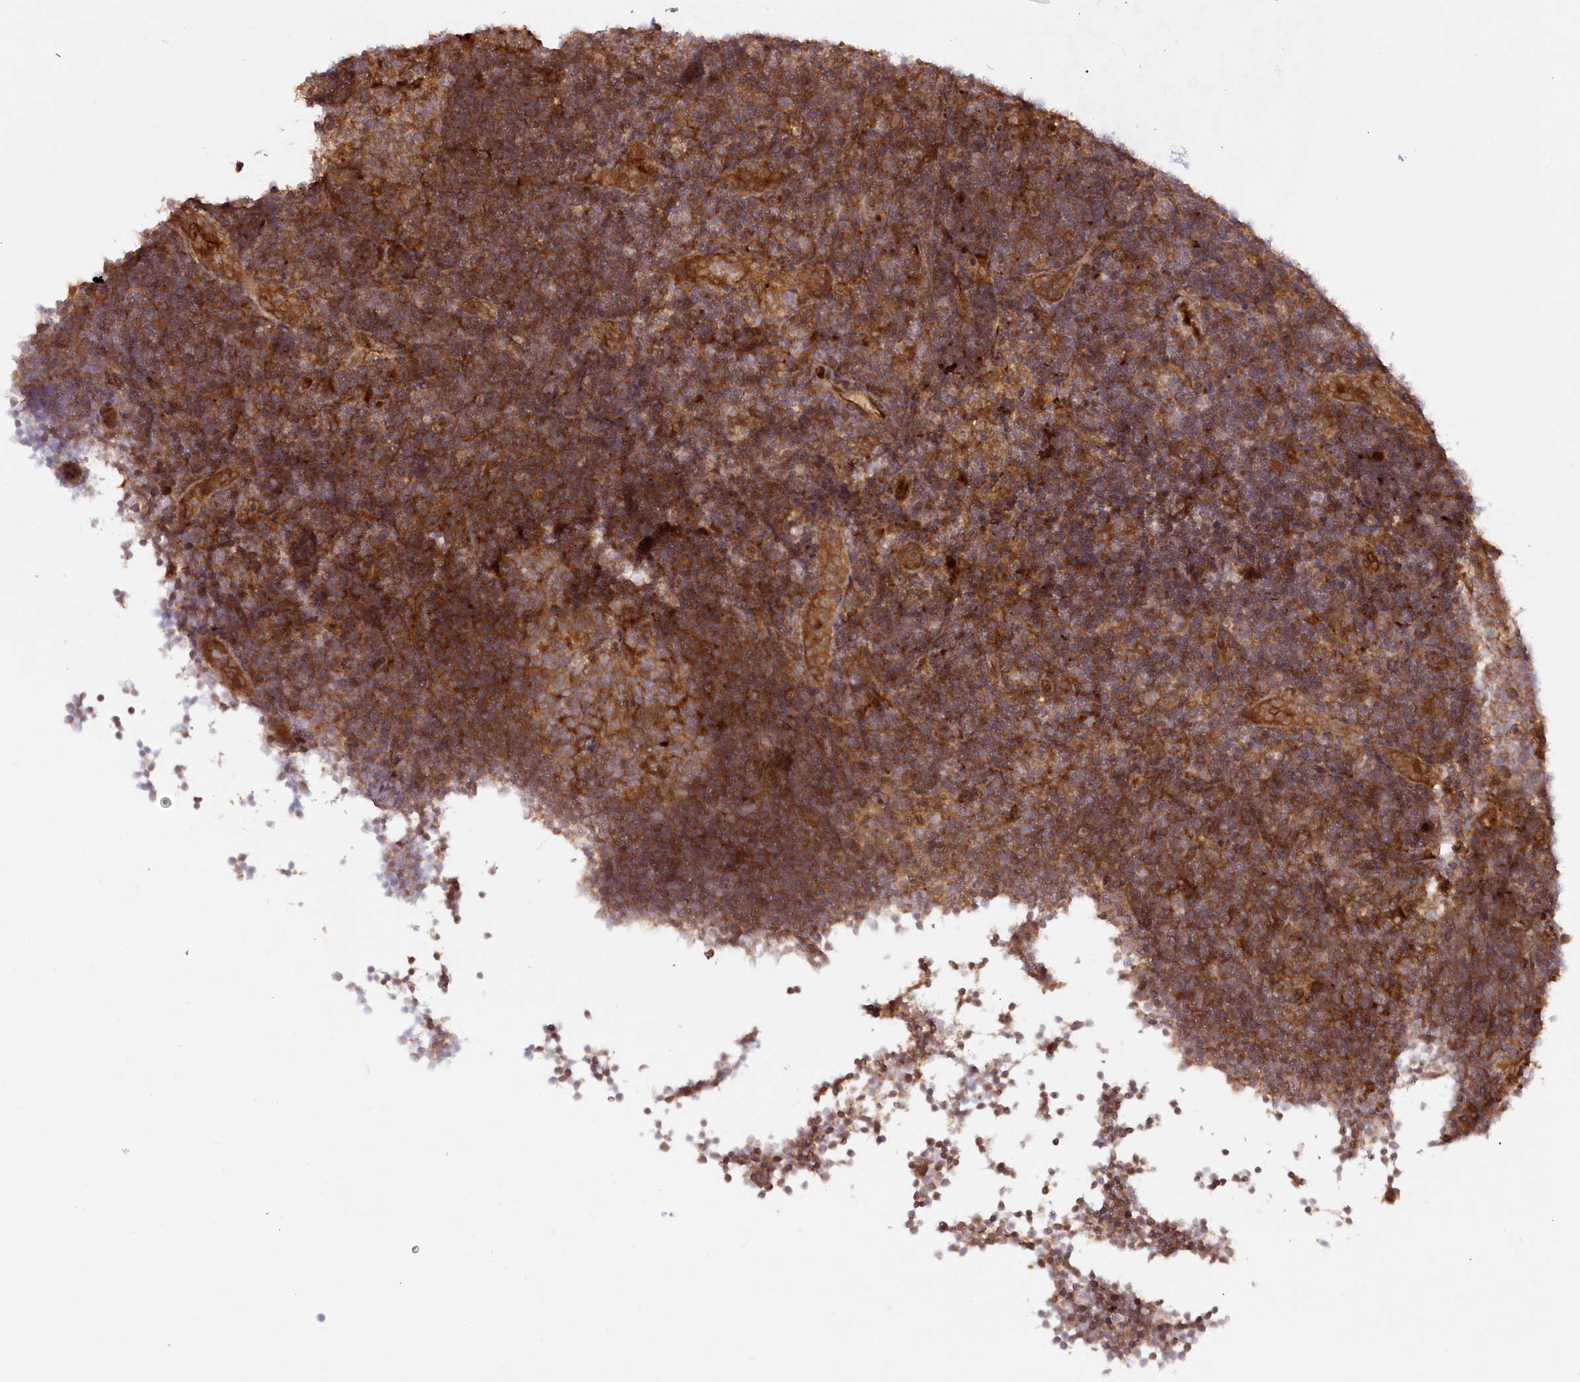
{"staining": {"intensity": "strong", "quantity": "25%-75%", "location": "cytoplasmic/membranous"}, "tissue": "lymph node", "cell_type": "Germinal center cells", "image_type": "normal", "snomed": [{"axis": "morphology", "description": "Normal tissue, NOS"}, {"axis": "topography", "description": "Lymph node"}], "caption": "This is a micrograph of IHC staining of benign lymph node, which shows strong expression in the cytoplasmic/membranous of germinal center cells.", "gene": "GBE1", "patient": {"sex": "female", "age": 22}}